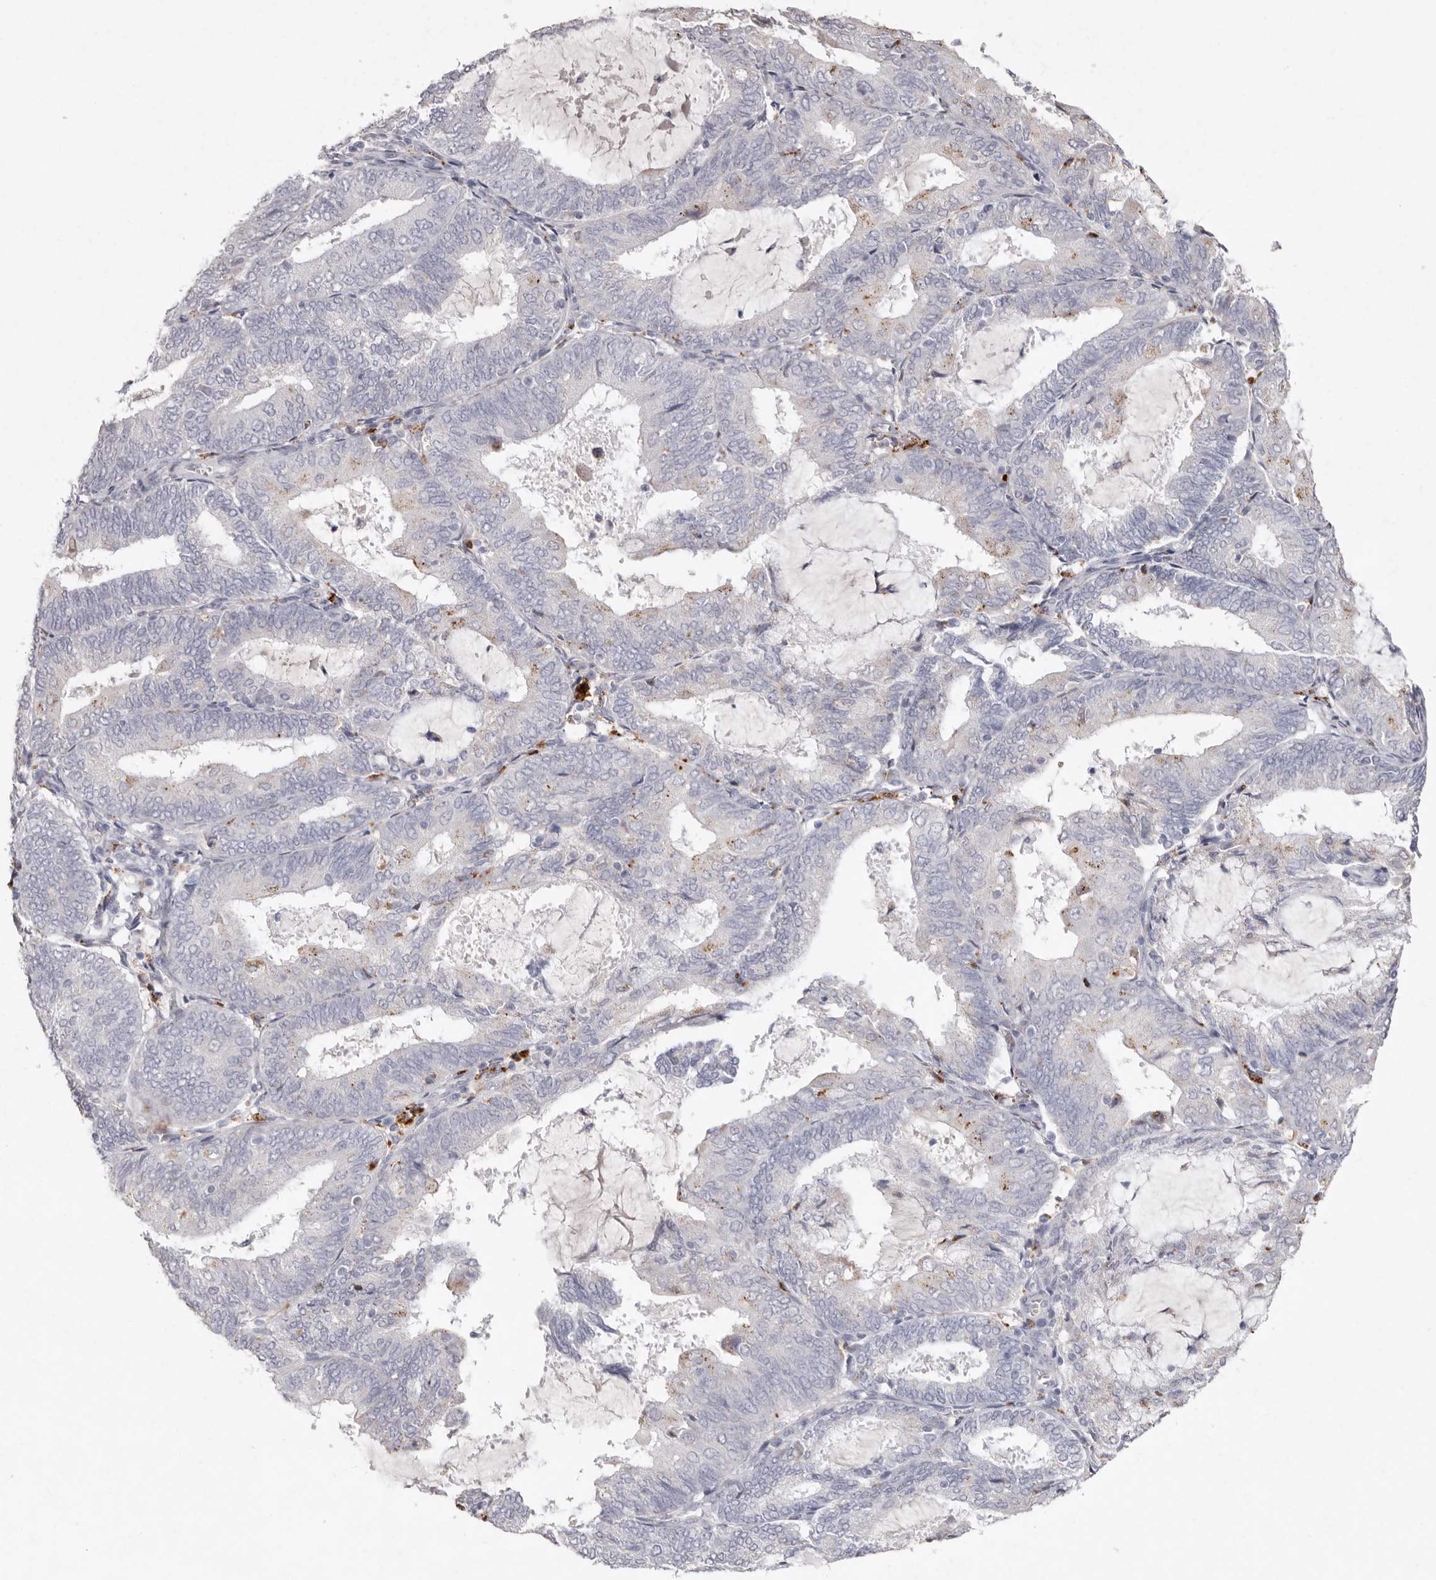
{"staining": {"intensity": "negative", "quantity": "none", "location": "none"}, "tissue": "endometrial cancer", "cell_type": "Tumor cells", "image_type": "cancer", "snomed": [{"axis": "morphology", "description": "Adenocarcinoma, NOS"}, {"axis": "topography", "description": "Endometrium"}], "caption": "Immunohistochemical staining of human endometrial cancer (adenocarcinoma) shows no significant positivity in tumor cells.", "gene": "FAM185A", "patient": {"sex": "female", "age": 81}}